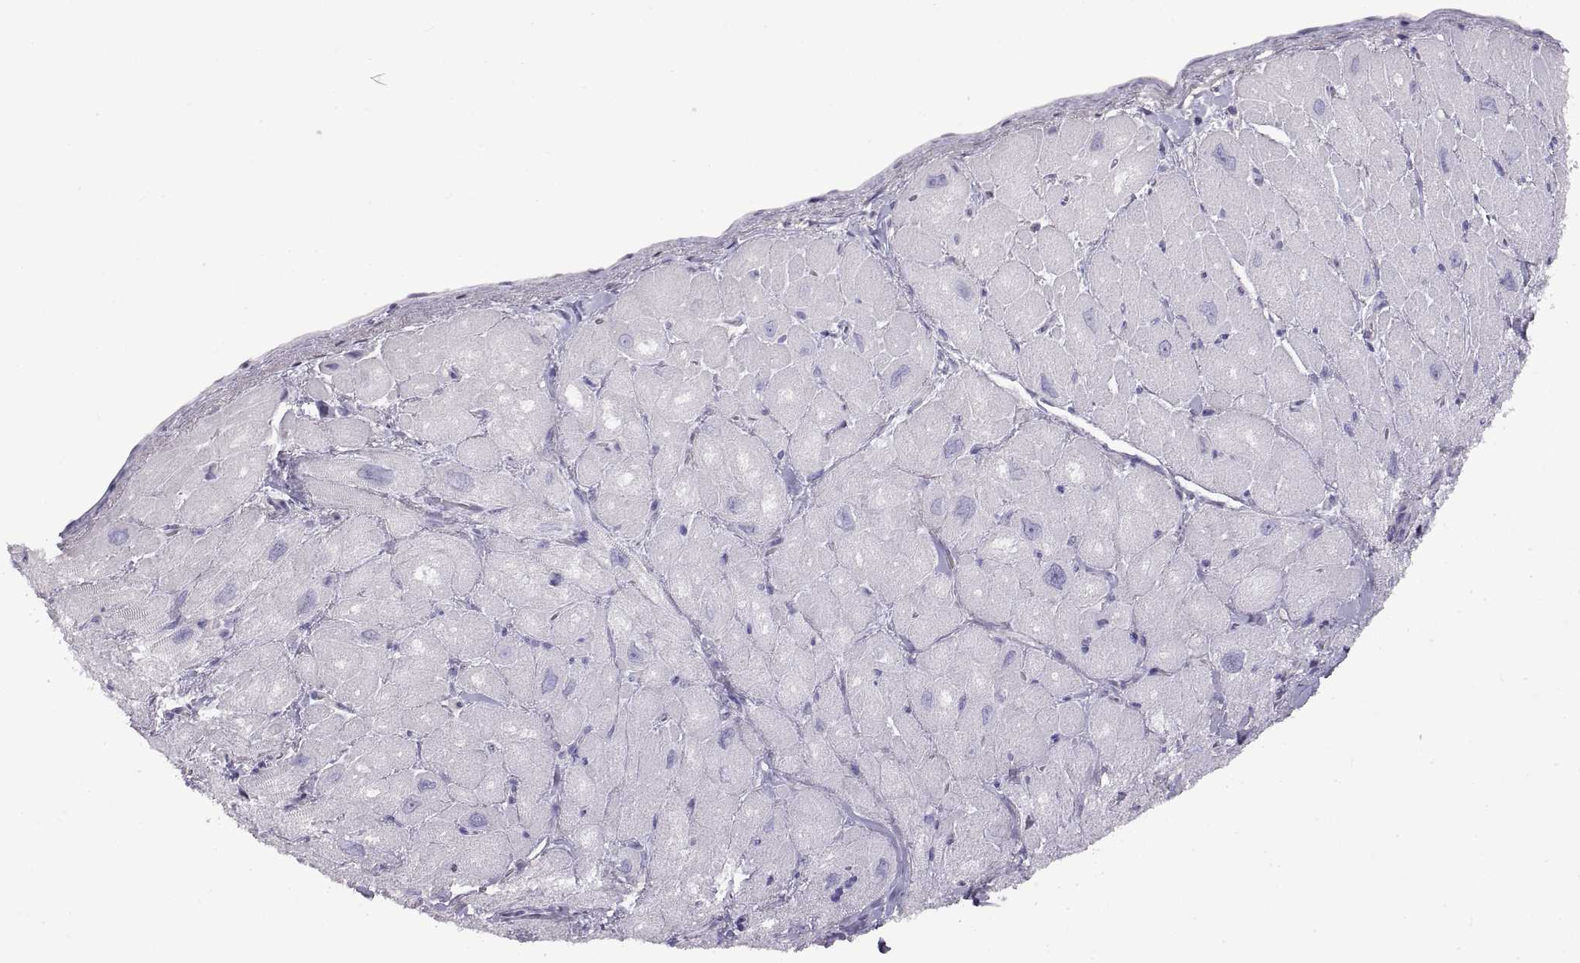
{"staining": {"intensity": "negative", "quantity": "none", "location": "none"}, "tissue": "heart muscle", "cell_type": "Cardiomyocytes", "image_type": "normal", "snomed": [{"axis": "morphology", "description": "Normal tissue, NOS"}, {"axis": "topography", "description": "Heart"}], "caption": "An image of human heart muscle is negative for staining in cardiomyocytes. The staining was performed using DAB to visualize the protein expression in brown, while the nuclei were stained in blue with hematoxylin (Magnification: 20x).", "gene": "CRYBB3", "patient": {"sex": "male", "age": 60}}